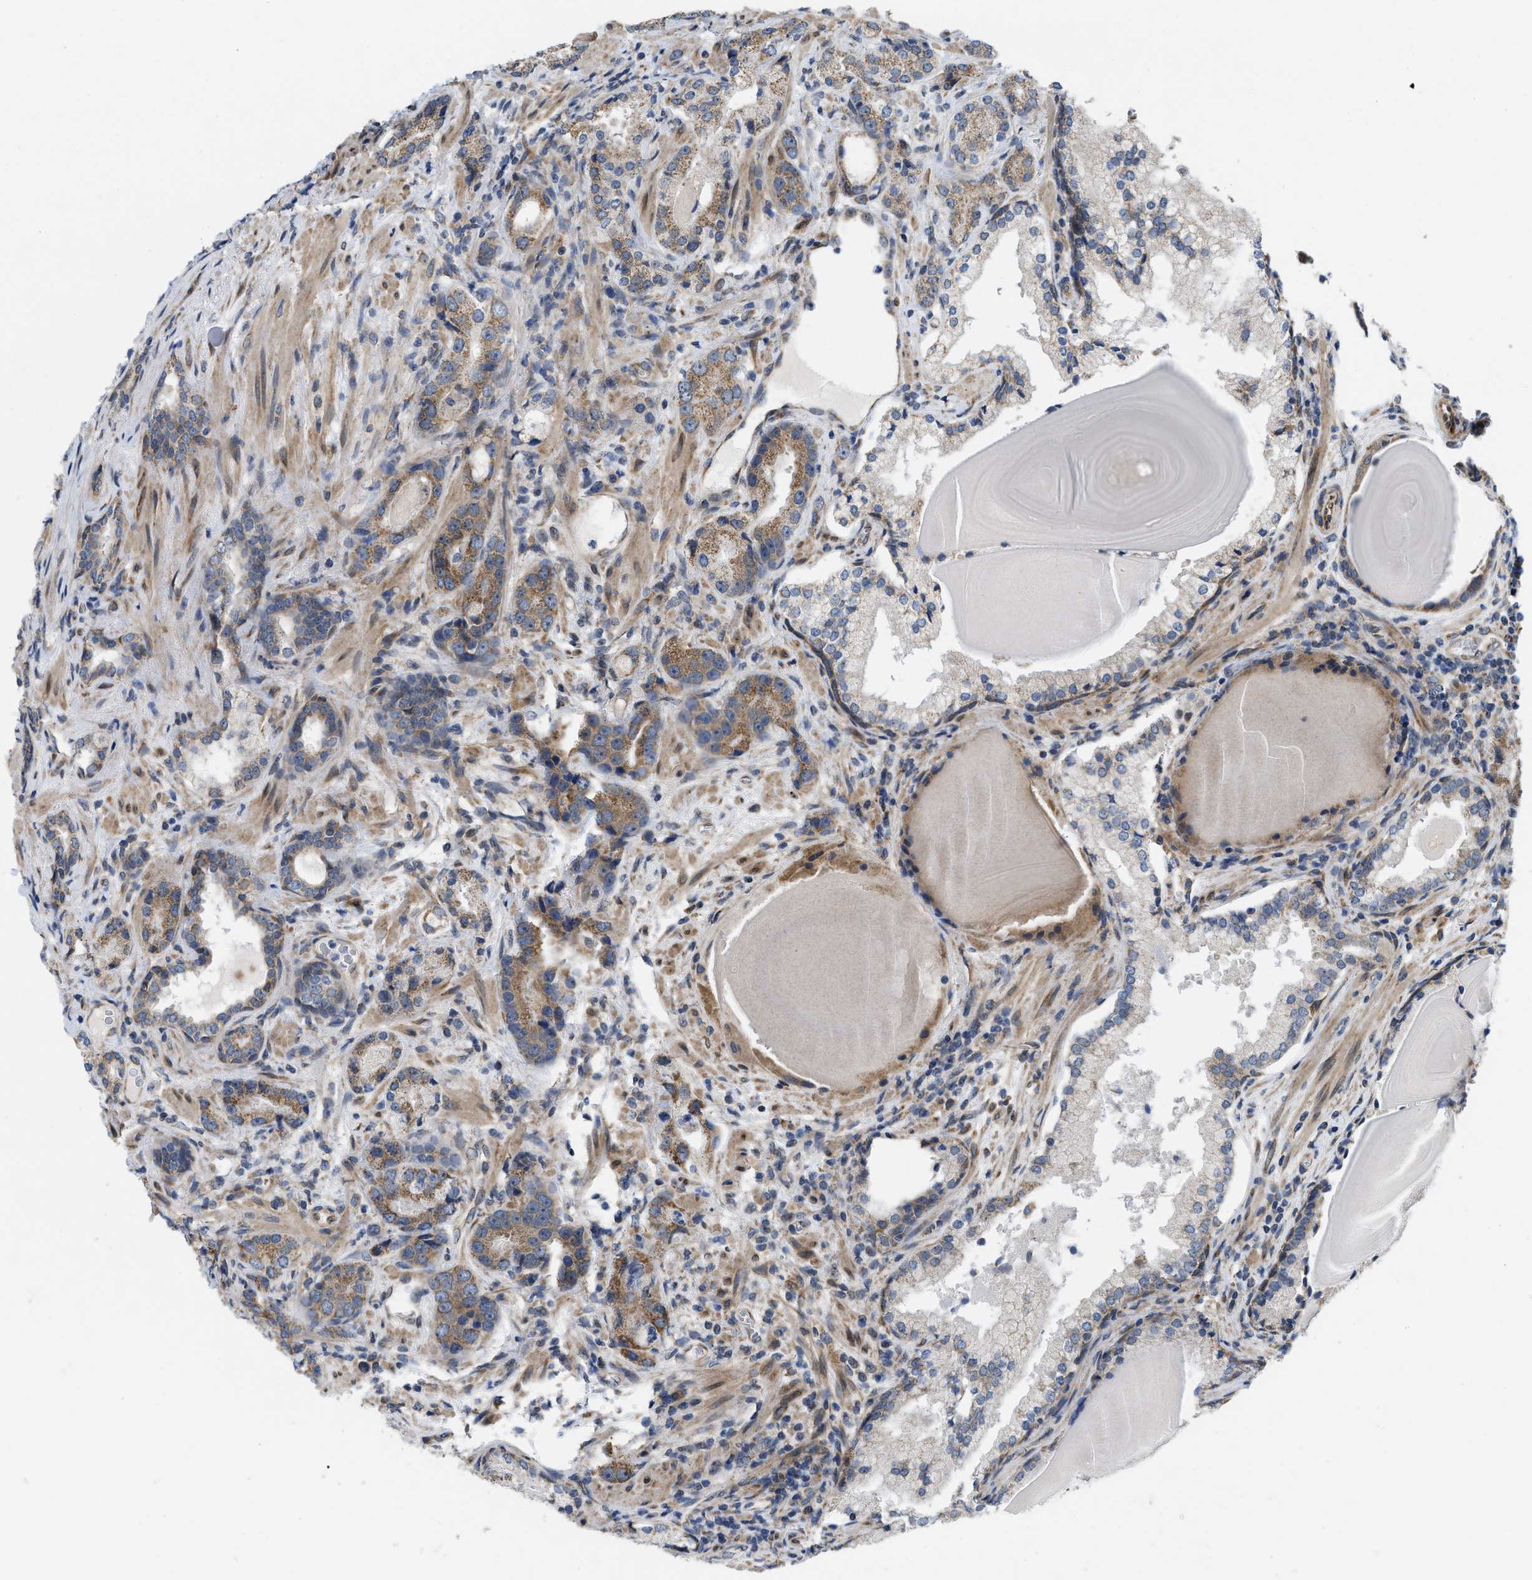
{"staining": {"intensity": "moderate", "quantity": ">75%", "location": "cytoplasmic/membranous"}, "tissue": "prostate cancer", "cell_type": "Tumor cells", "image_type": "cancer", "snomed": [{"axis": "morphology", "description": "Adenocarcinoma, High grade"}, {"axis": "topography", "description": "Prostate"}], "caption": "Brown immunohistochemical staining in prostate cancer (high-grade adenocarcinoma) shows moderate cytoplasmic/membranous positivity in about >75% of tumor cells.", "gene": "EOGT", "patient": {"sex": "male", "age": 63}}